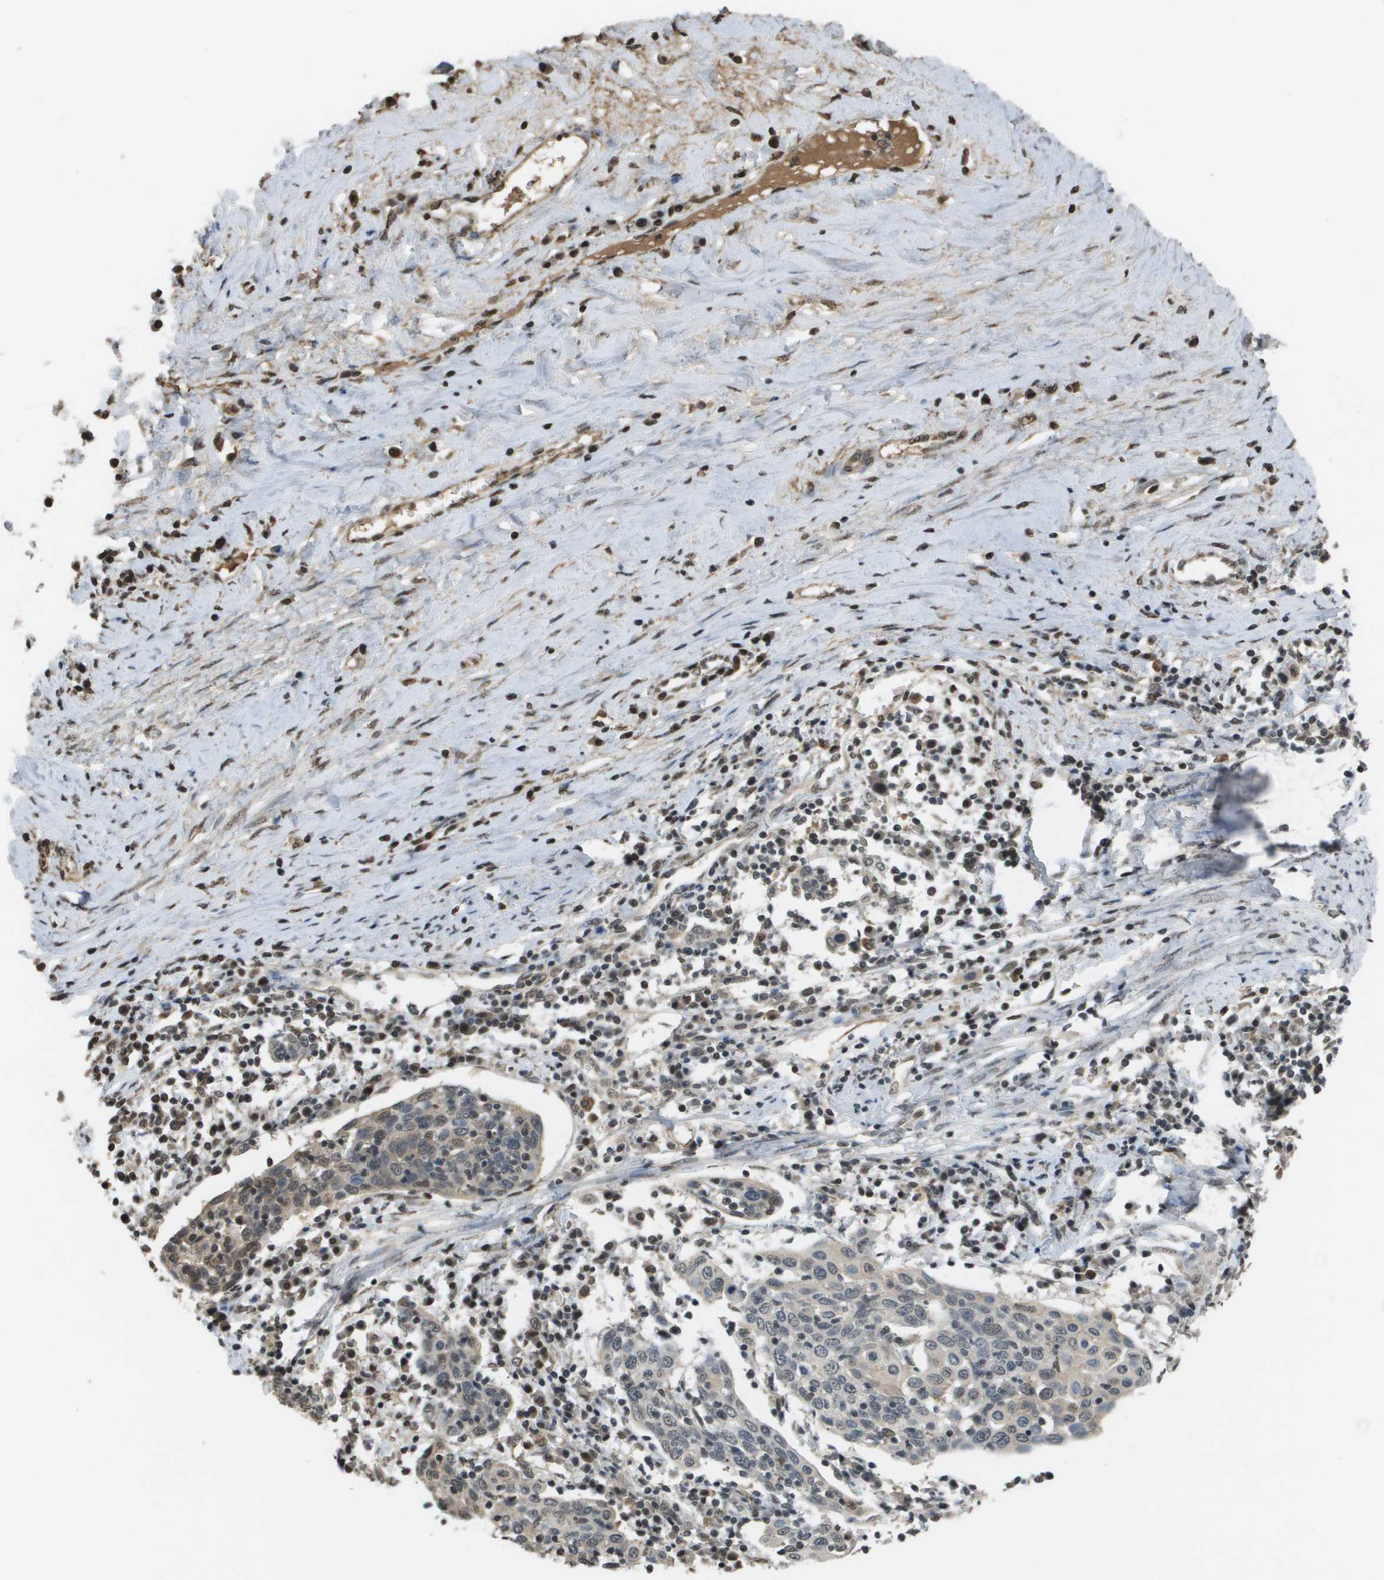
{"staining": {"intensity": "weak", "quantity": "<25%", "location": "cytoplasmic/membranous"}, "tissue": "cervical cancer", "cell_type": "Tumor cells", "image_type": "cancer", "snomed": [{"axis": "morphology", "description": "Squamous cell carcinoma, NOS"}, {"axis": "topography", "description": "Cervix"}], "caption": "DAB (3,3'-diaminobenzidine) immunohistochemical staining of cervical squamous cell carcinoma displays no significant positivity in tumor cells.", "gene": "NDRG2", "patient": {"sex": "female", "age": 40}}